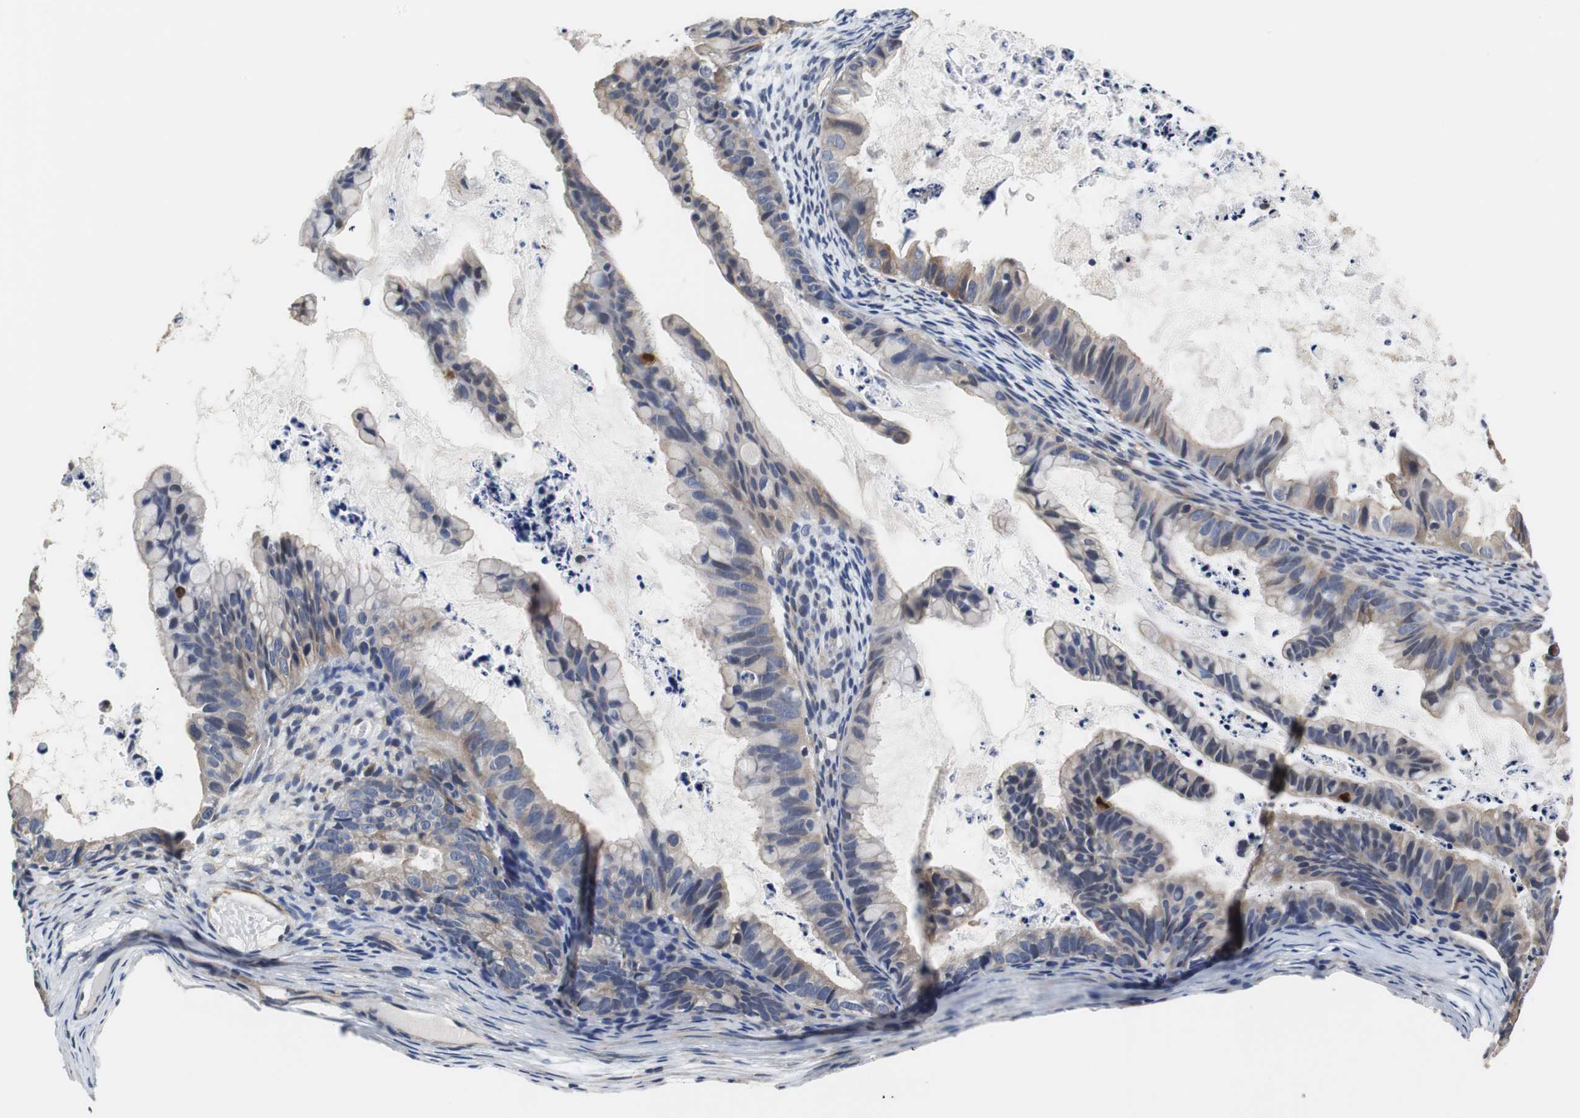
{"staining": {"intensity": "weak", "quantity": "25%-75%", "location": "cytoplasmic/membranous"}, "tissue": "ovarian cancer", "cell_type": "Tumor cells", "image_type": "cancer", "snomed": [{"axis": "morphology", "description": "Cystadenocarcinoma, mucinous, NOS"}, {"axis": "topography", "description": "Ovary"}], "caption": "This image demonstrates IHC staining of human ovarian cancer, with low weak cytoplasmic/membranous positivity in approximately 25%-75% of tumor cells.", "gene": "PCK1", "patient": {"sex": "female", "age": 36}}